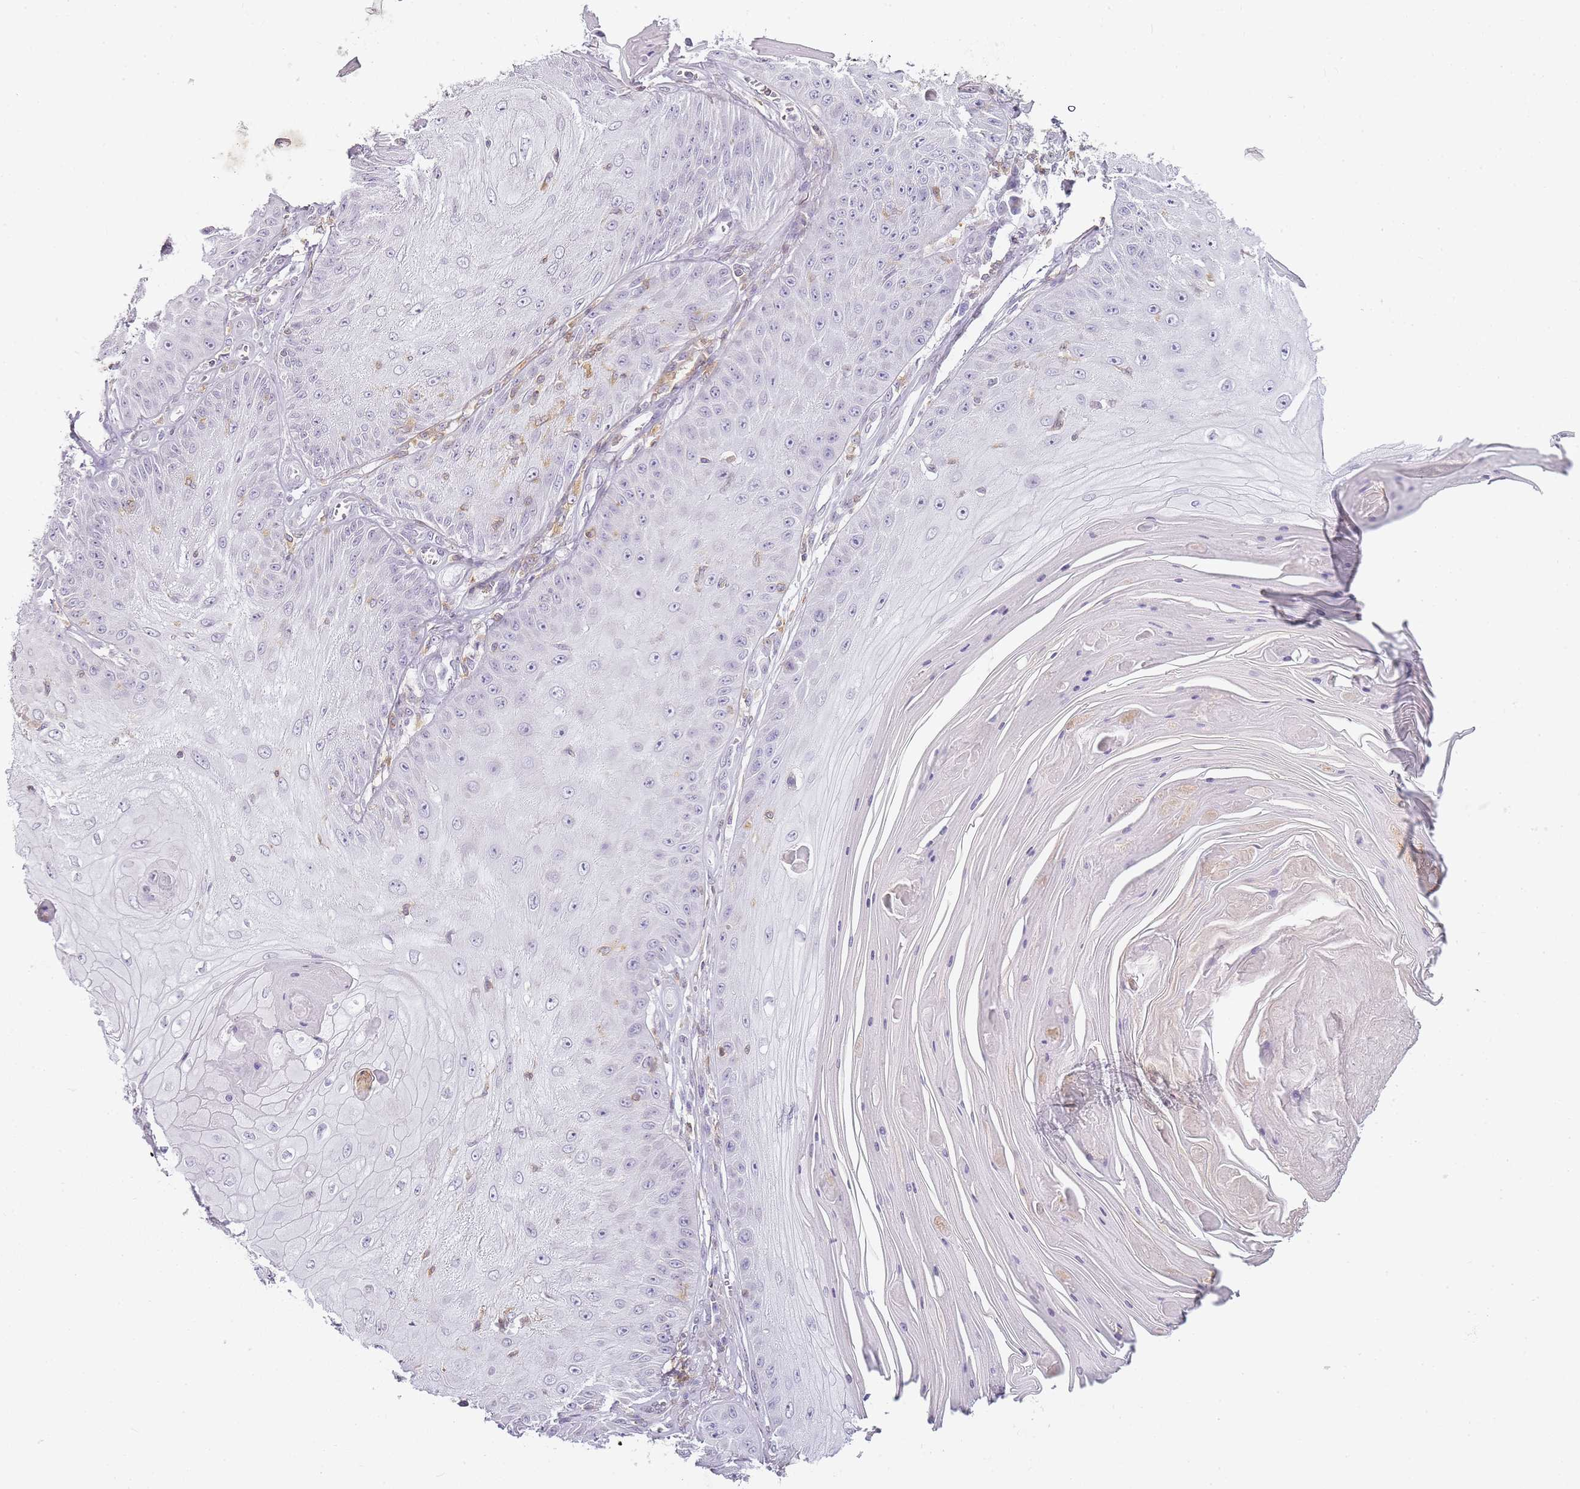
{"staining": {"intensity": "negative", "quantity": "none", "location": "none"}, "tissue": "skin cancer", "cell_type": "Tumor cells", "image_type": "cancer", "snomed": [{"axis": "morphology", "description": "Squamous cell carcinoma, NOS"}, {"axis": "topography", "description": "Skin"}], "caption": "Squamous cell carcinoma (skin) stained for a protein using immunohistochemistry reveals no expression tumor cells.", "gene": "JAKMIP1", "patient": {"sex": "male", "age": 70}}